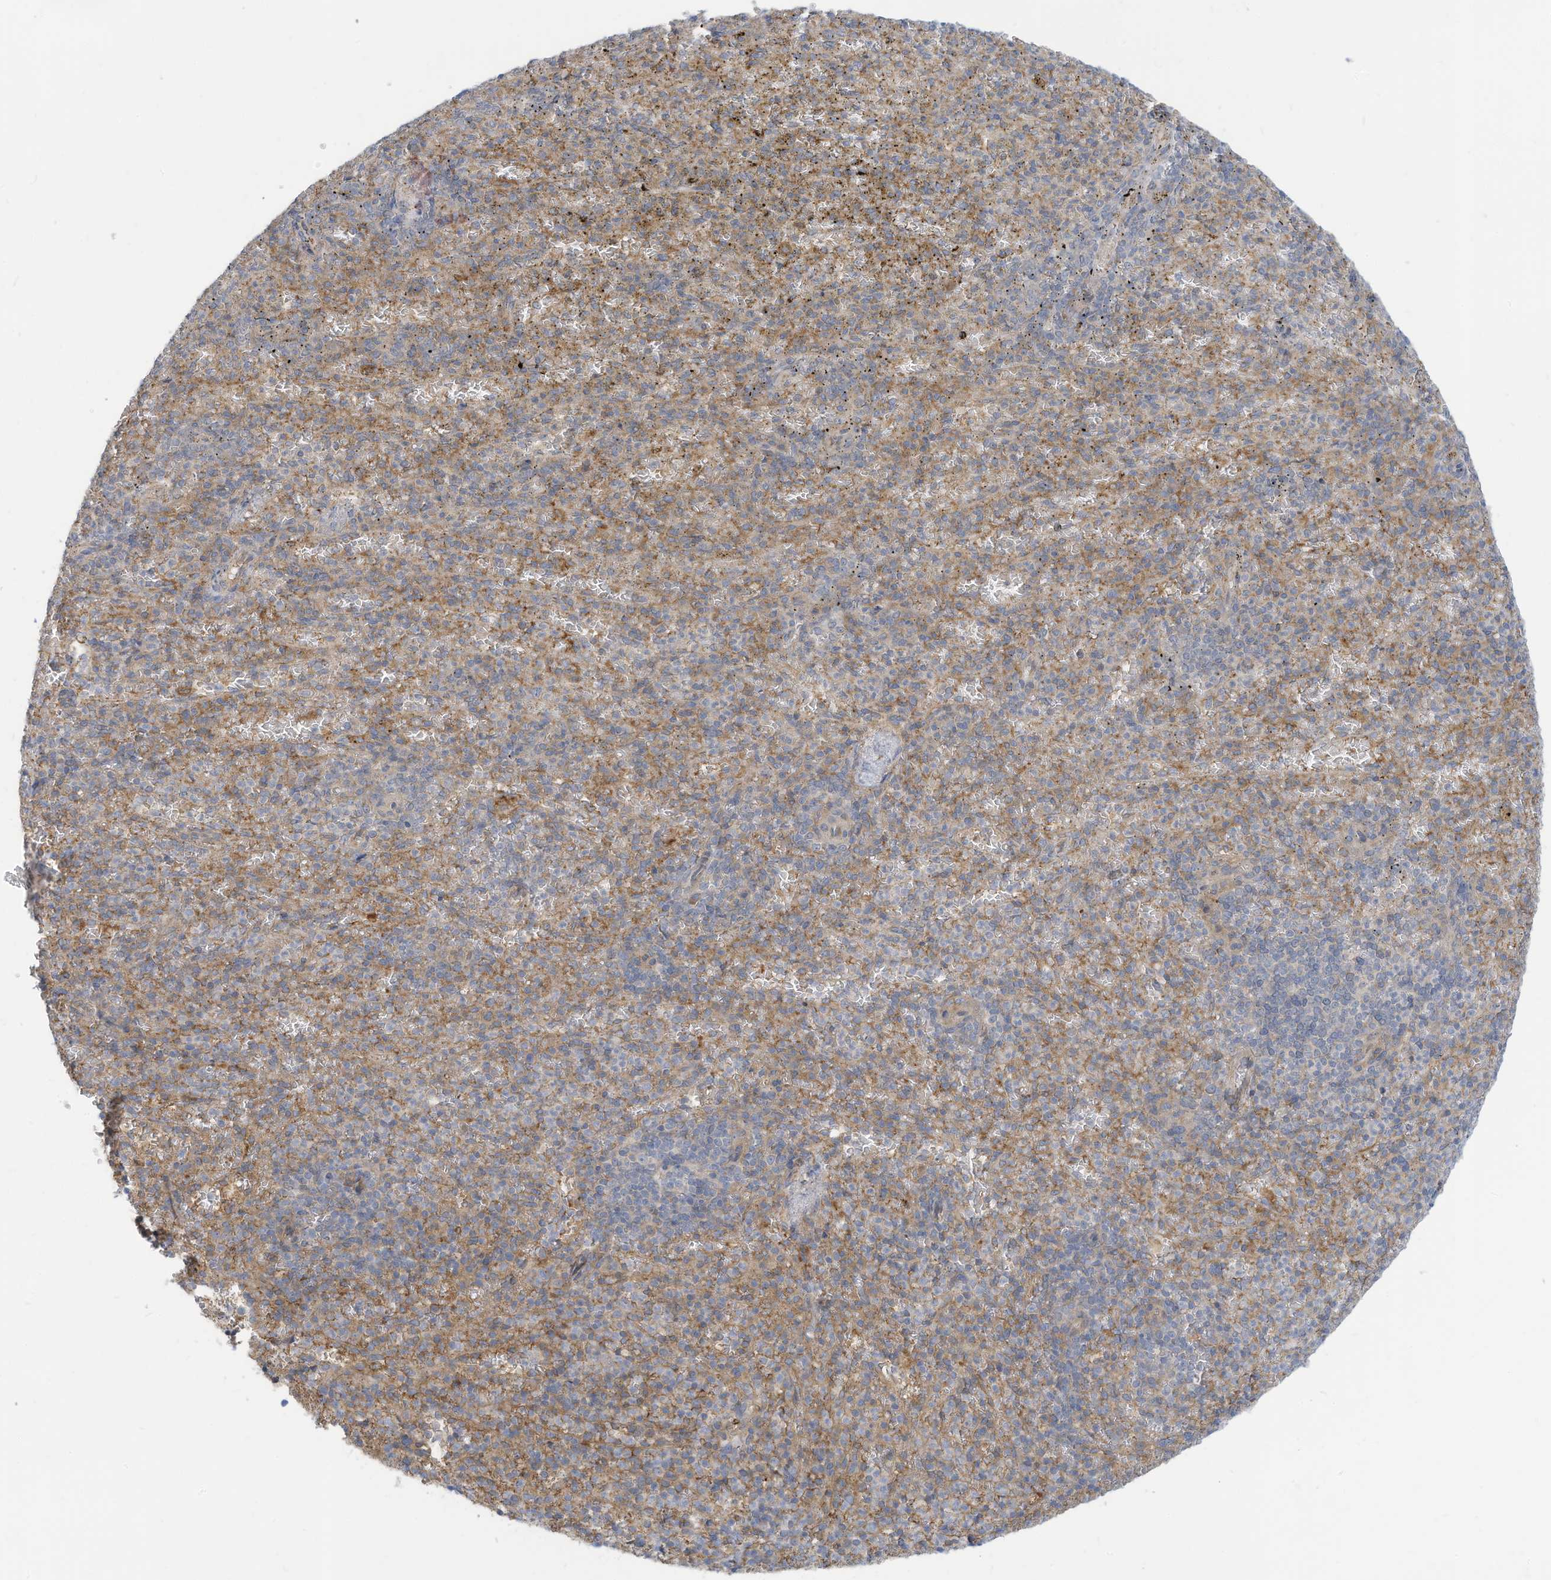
{"staining": {"intensity": "weak", "quantity": "<25%", "location": "cytoplasmic/membranous"}, "tissue": "spleen", "cell_type": "Cells in red pulp", "image_type": "normal", "snomed": [{"axis": "morphology", "description": "Normal tissue, NOS"}, {"axis": "topography", "description": "Spleen"}], "caption": "The micrograph exhibits no staining of cells in red pulp in normal spleen.", "gene": "ADAT2", "patient": {"sex": "female", "age": 74}}